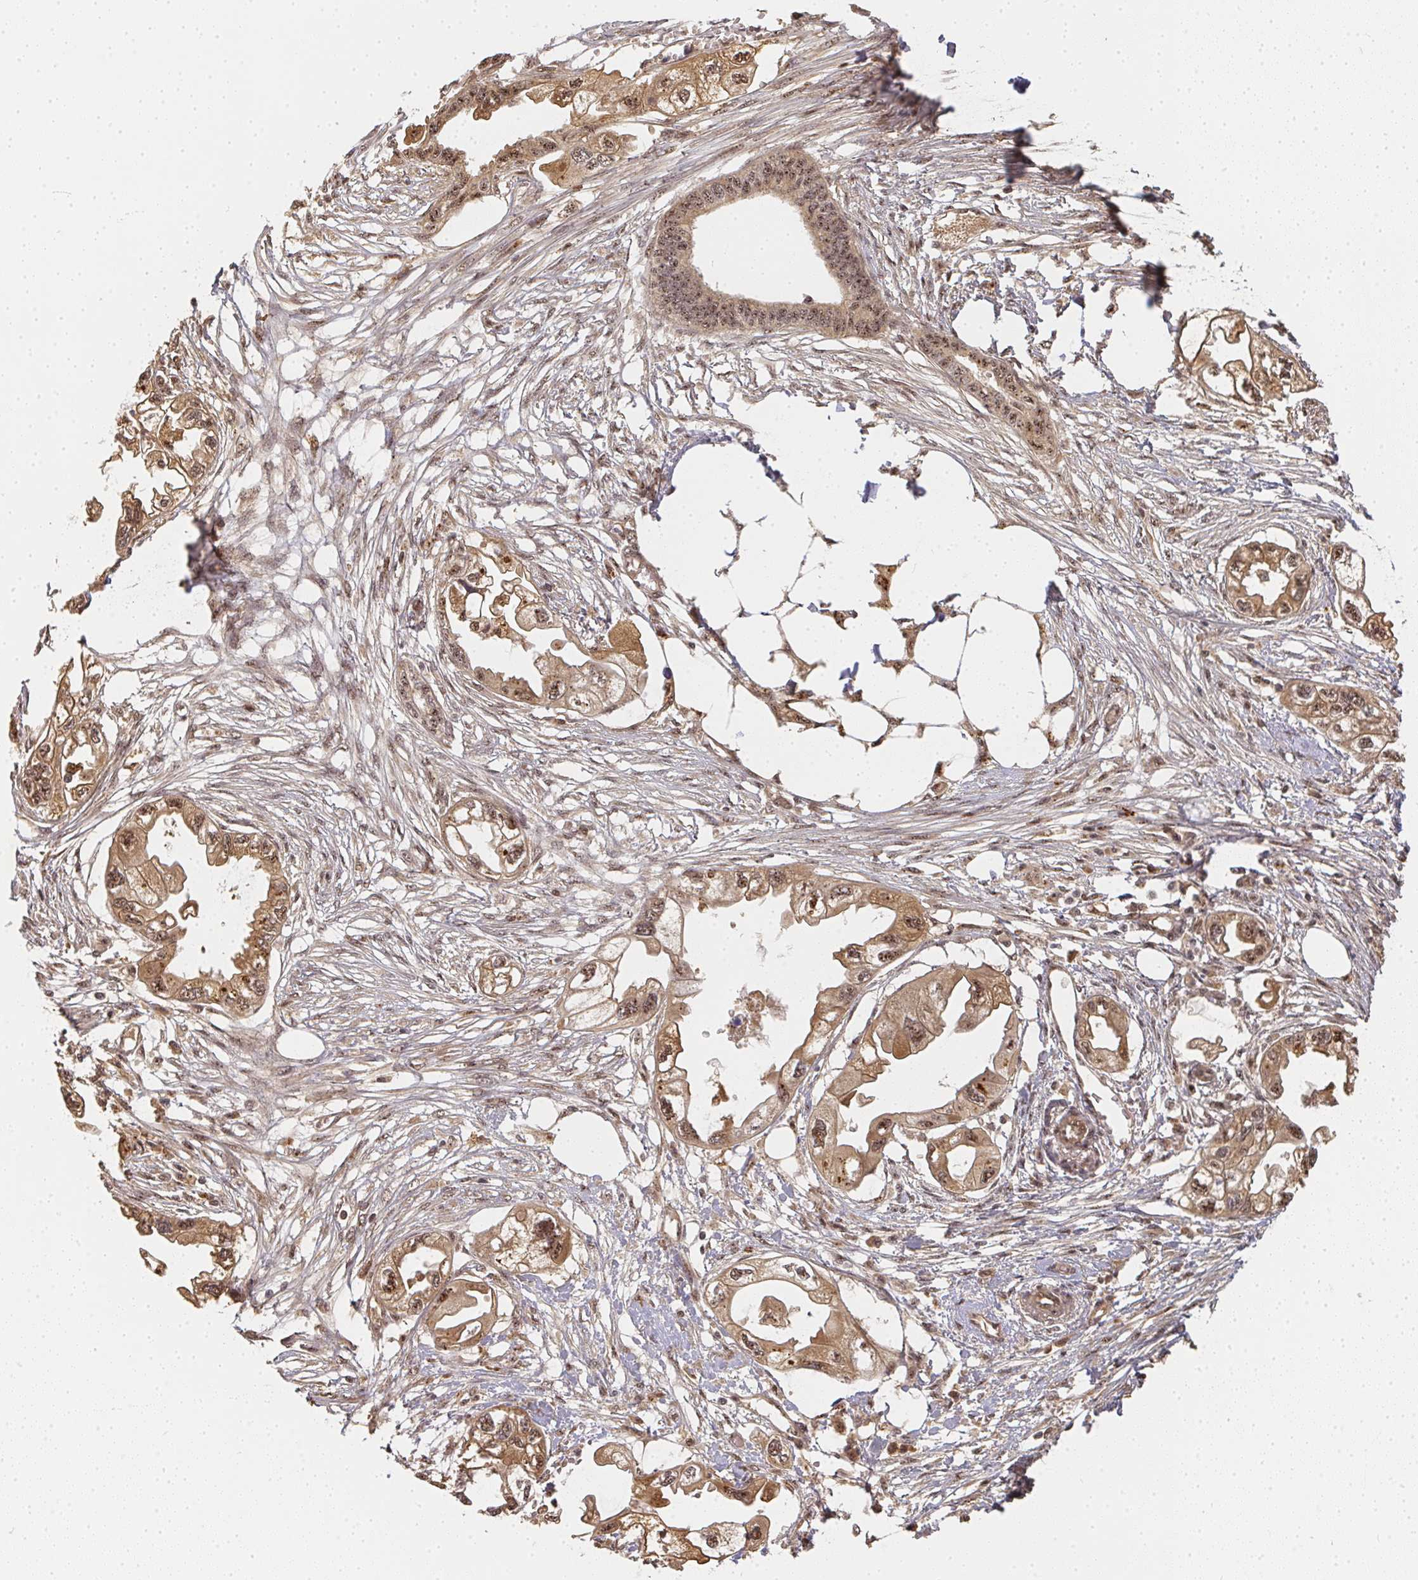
{"staining": {"intensity": "moderate", "quantity": ">75%", "location": "cytoplasmic/membranous,nuclear"}, "tissue": "endometrial cancer", "cell_type": "Tumor cells", "image_type": "cancer", "snomed": [{"axis": "morphology", "description": "Adenocarcinoma, NOS"}, {"axis": "morphology", "description": "Adenocarcinoma, metastatic, NOS"}, {"axis": "topography", "description": "Adipose tissue"}, {"axis": "topography", "description": "Endometrium"}], "caption": "A histopathology image of human metastatic adenocarcinoma (endometrial) stained for a protein demonstrates moderate cytoplasmic/membranous and nuclear brown staining in tumor cells.", "gene": "SLC35B3", "patient": {"sex": "female", "age": 67}}